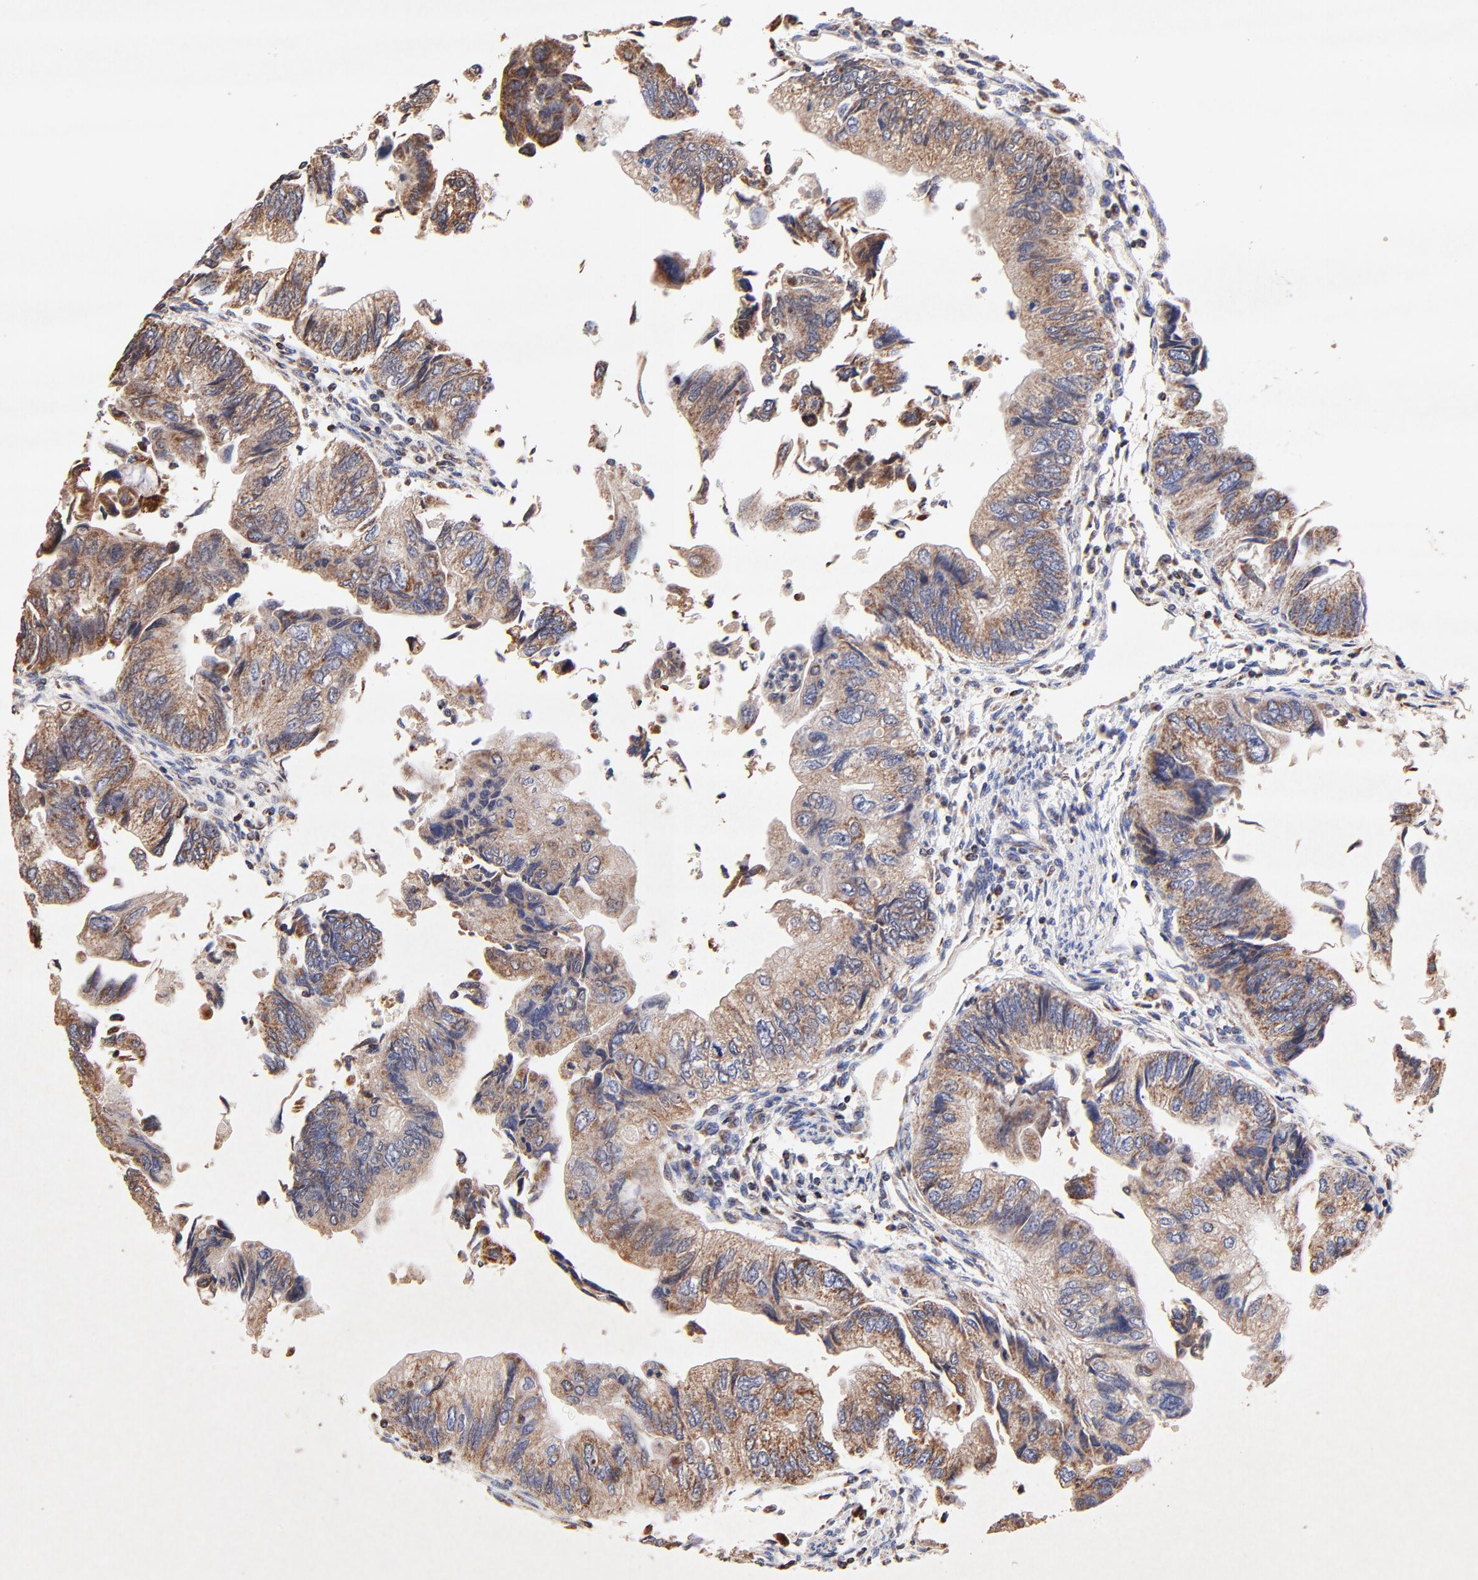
{"staining": {"intensity": "moderate", "quantity": ">75%", "location": "cytoplasmic/membranous"}, "tissue": "colorectal cancer", "cell_type": "Tumor cells", "image_type": "cancer", "snomed": [{"axis": "morphology", "description": "Adenocarcinoma, NOS"}, {"axis": "topography", "description": "Colon"}], "caption": "IHC (DAB) staining of human colorectal cancer shows moderate cytoplasmic/membranous protein staining in approximately >75% of tumor cells. The staining is performed using DAB (3,3'-diaminobenzidine) brown chromogen to label protein expression. The nuclei are counter-stained blue using hematoxylin.", "gene": "SSBP1", "patient": {"sex": "female", "age": 11}}